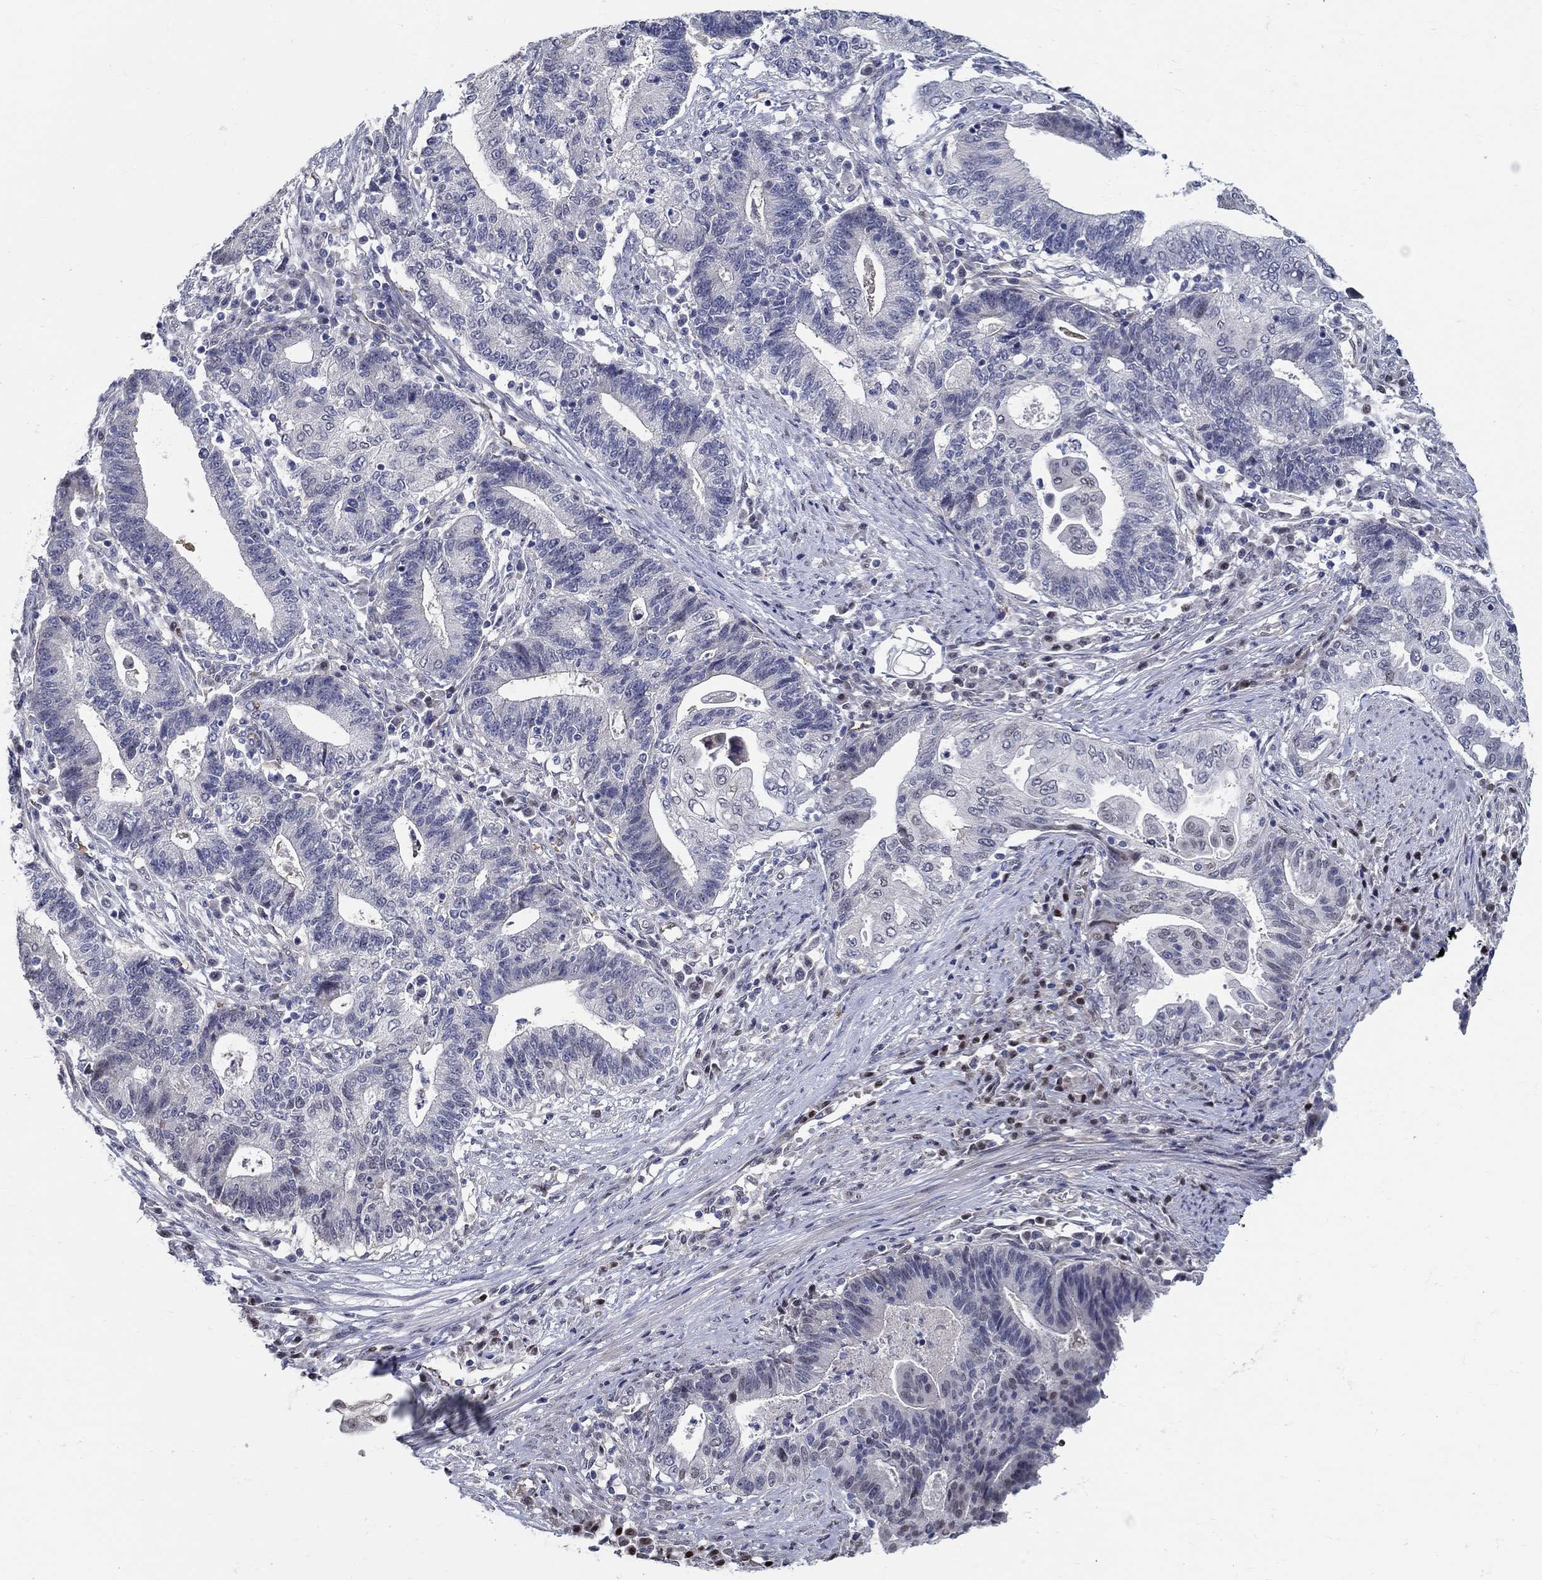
{"staining": {"intensity": "weak", "quantity": "<25%", "location": "nuclear"}, "tissue": "endometrial cancer", "cell_type": "Tumor cells", "image_type": "cancer", "snomed": [{"axis": "morphology", "description": "Adenocarcinoma, NOS"}, {"axis": "topography", "description": "Uterus"}, {"axis": "topography", "description": "Endometrium"}], "caption": "An image of human endometrial adenocarcinoma is negative for staining in tumor cells. (Brightfield microscopy of DAB immunohistochemistry (IHC) at high magnification).", "gene": "C16orf46", "patient": {"sex": "female", "age": 54}}